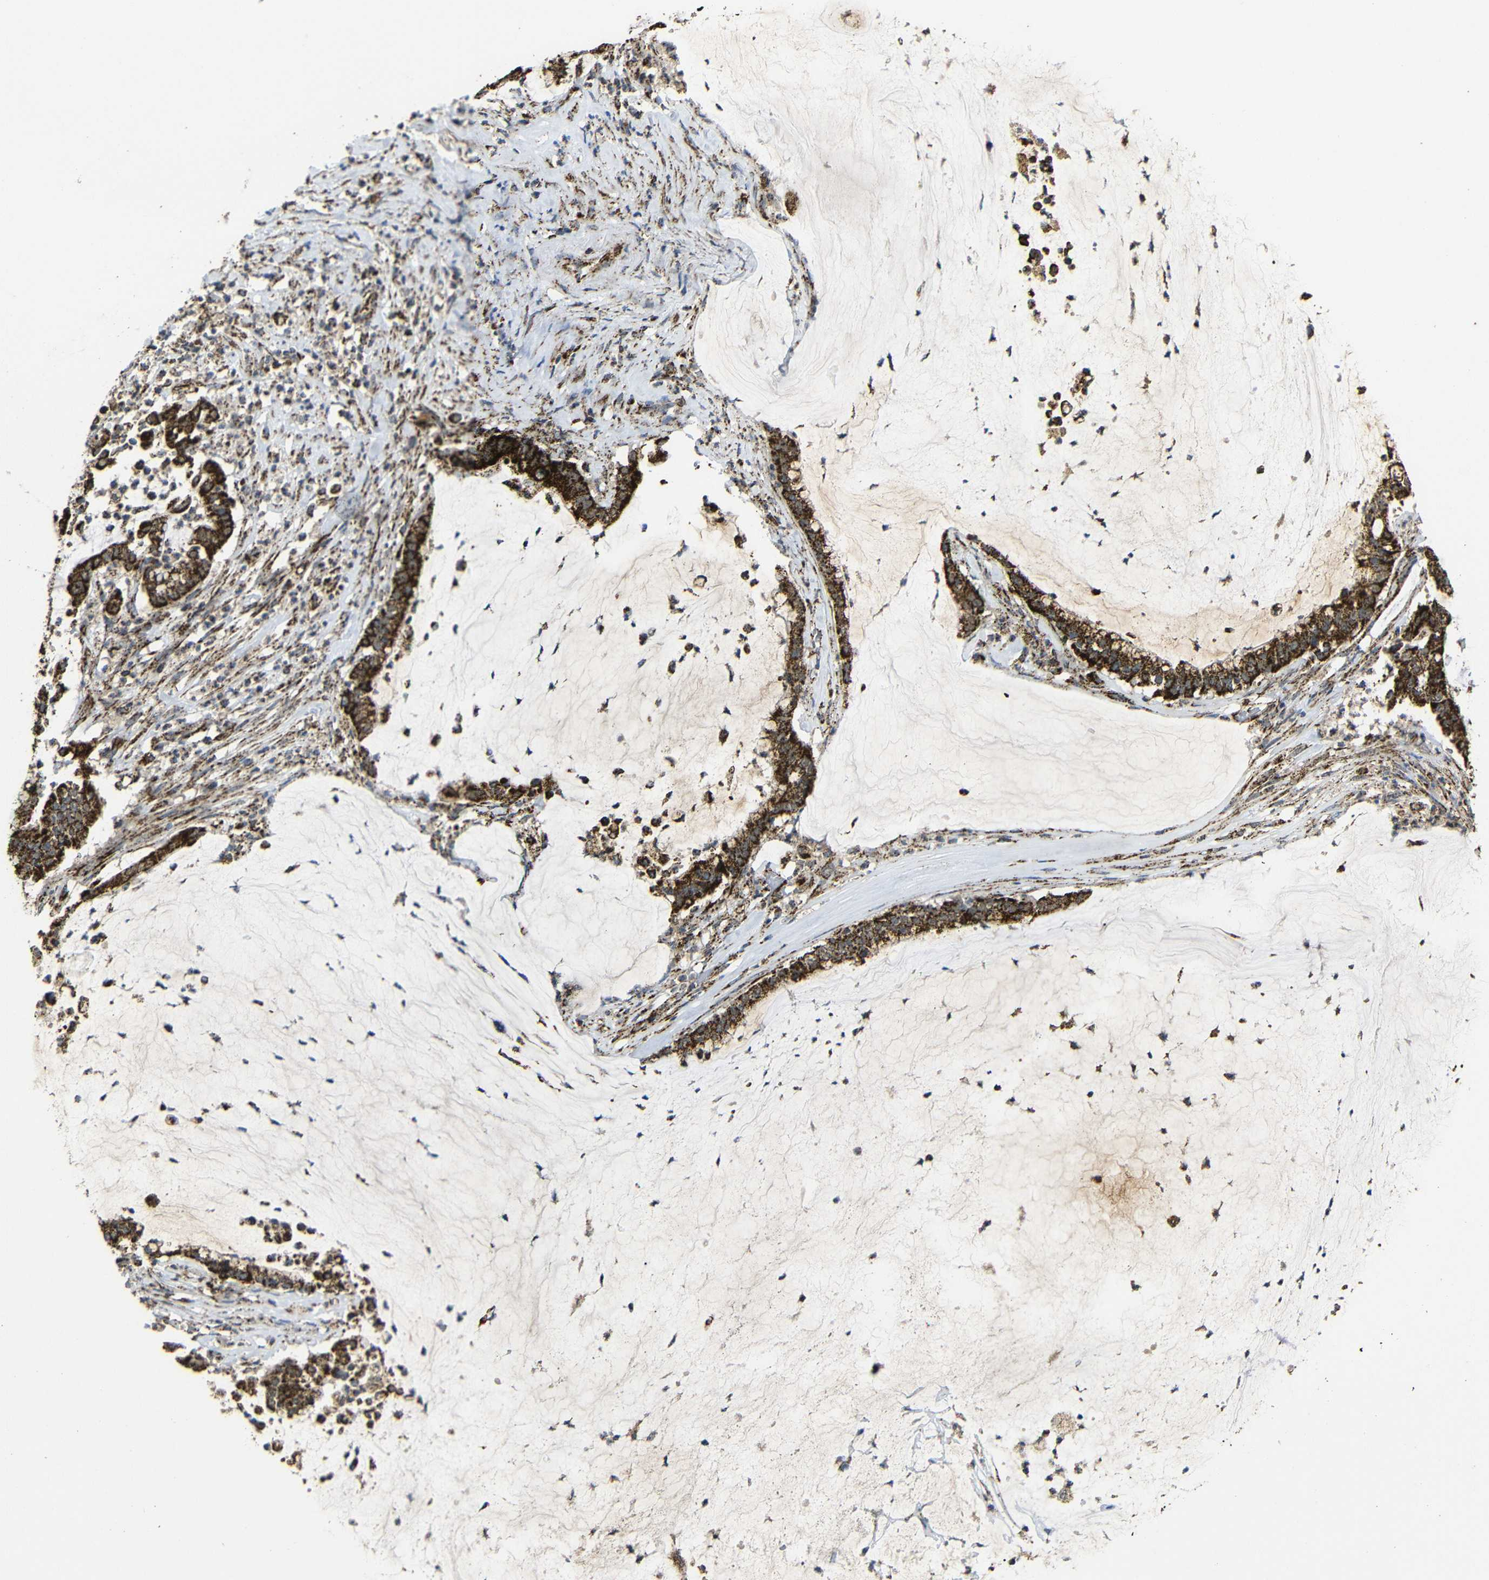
{"staining": {"intensity": "strong", "quantity": ">75%", "location": "cytoplasmic/membranous"}, "tissue": "pancreatic cancer", "cell_type": "Tumor cells", "image_type": "cancer", "snomed": [{"axis": "morphology", "description": "Adenocarcinoma, NOS"}, {"axis": "topography", "description": "Pancreas"}], "caption": "High-magnification brightfield microscopy of pancreatic adenocarcinoma stained with DAB (3,3'-diaminobenzidine) (brown) and counterstained with hematoxylin (blue). tumor cells exhibit strong cytoplasmic/membranous positivity is present in approximately>75% of cells.", "gene": "ATP5F1A", "patient": {"sex": "male", "age": 41}}